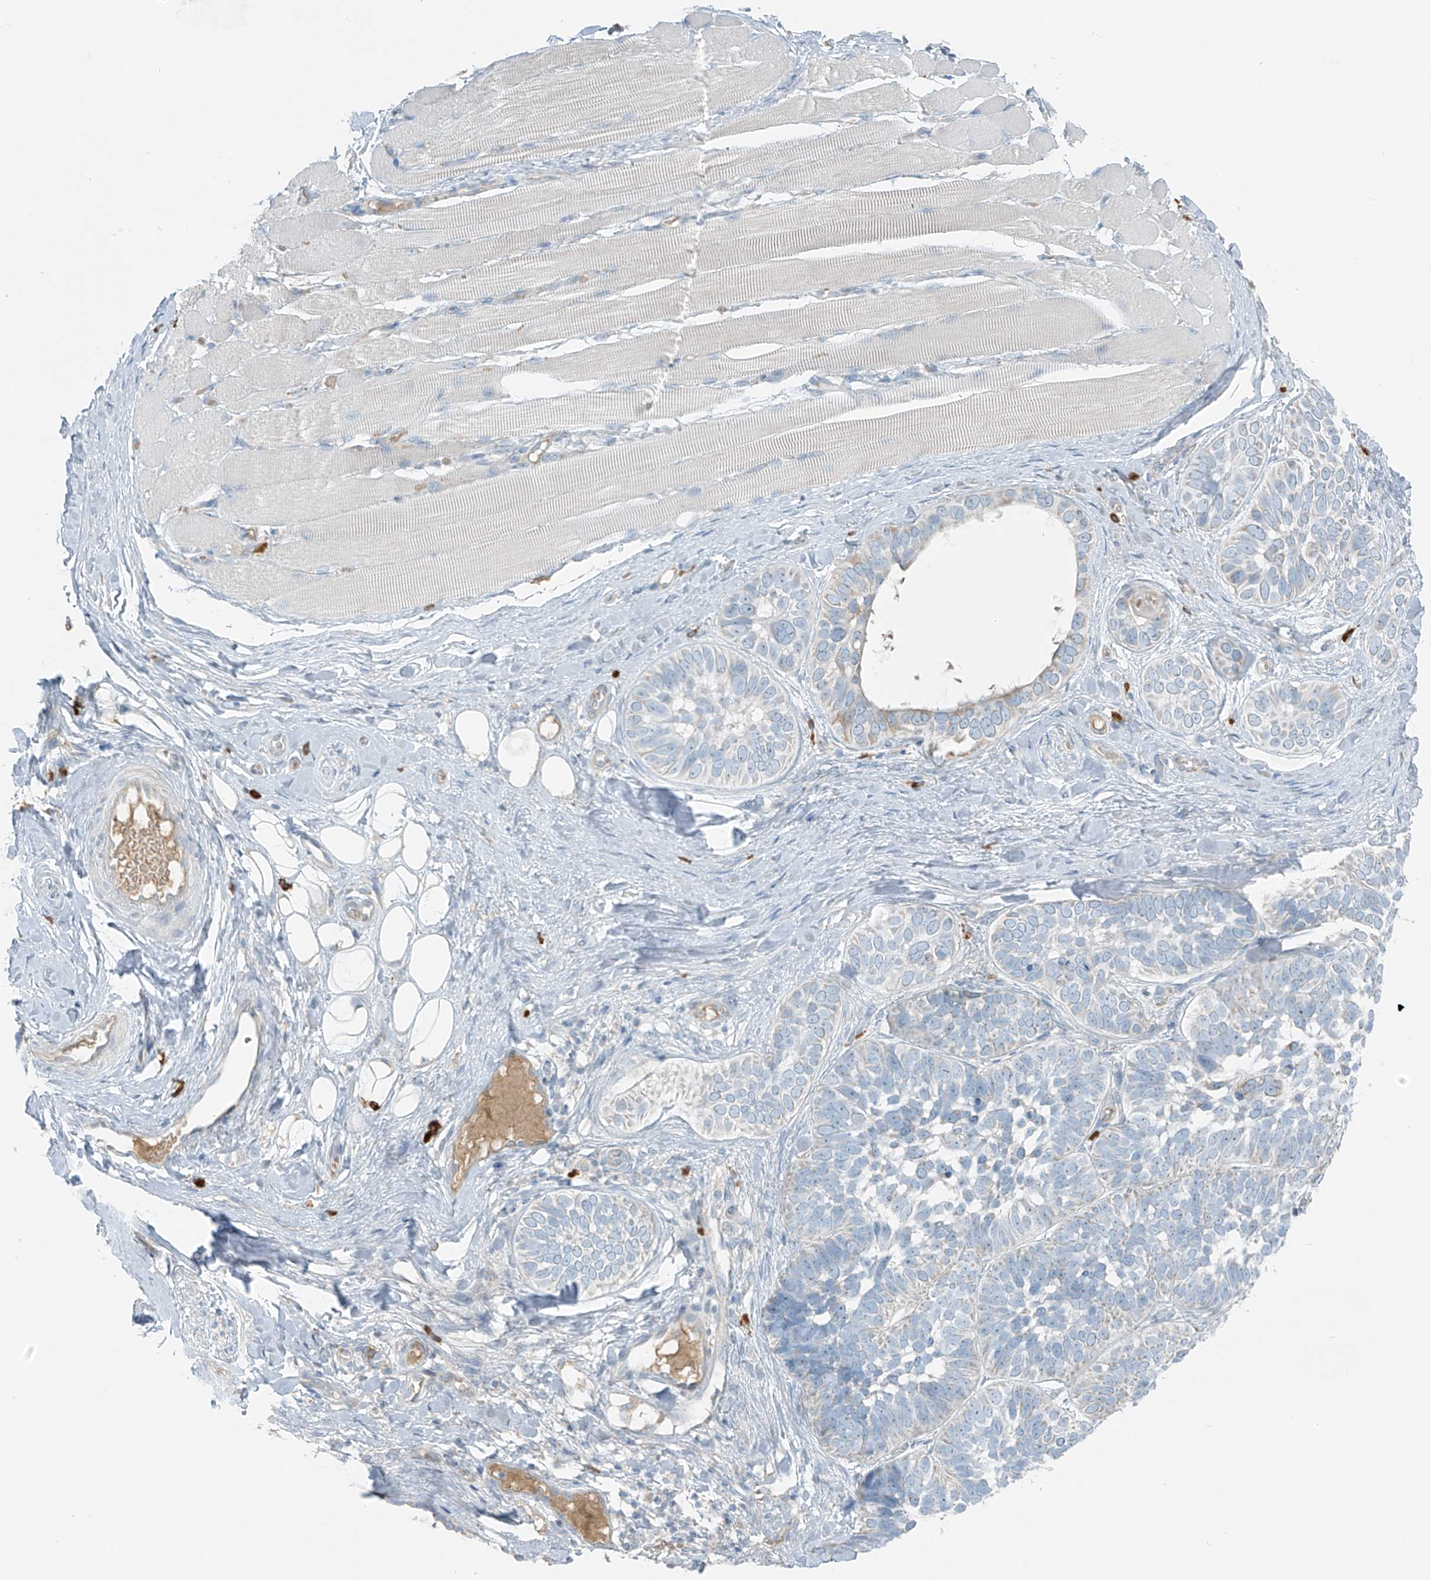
{"staining": {"intensity": "negative", "quantity": "none", "location": "none"}, "tissue": "skin cancer", "cell_type": "Tumor cells", "image_type": "cancer", "snomed": [{"axis": "morphology", "description": "Basal cell carcinoma"}, {"axis": "topography", "description": "Skin"}], "caption": "Tumor cells are negative for protein expression in human basal cell carcinoma (skin).", "gene": "FAM131C", "patient": {"sex": "male", "age": 62}}